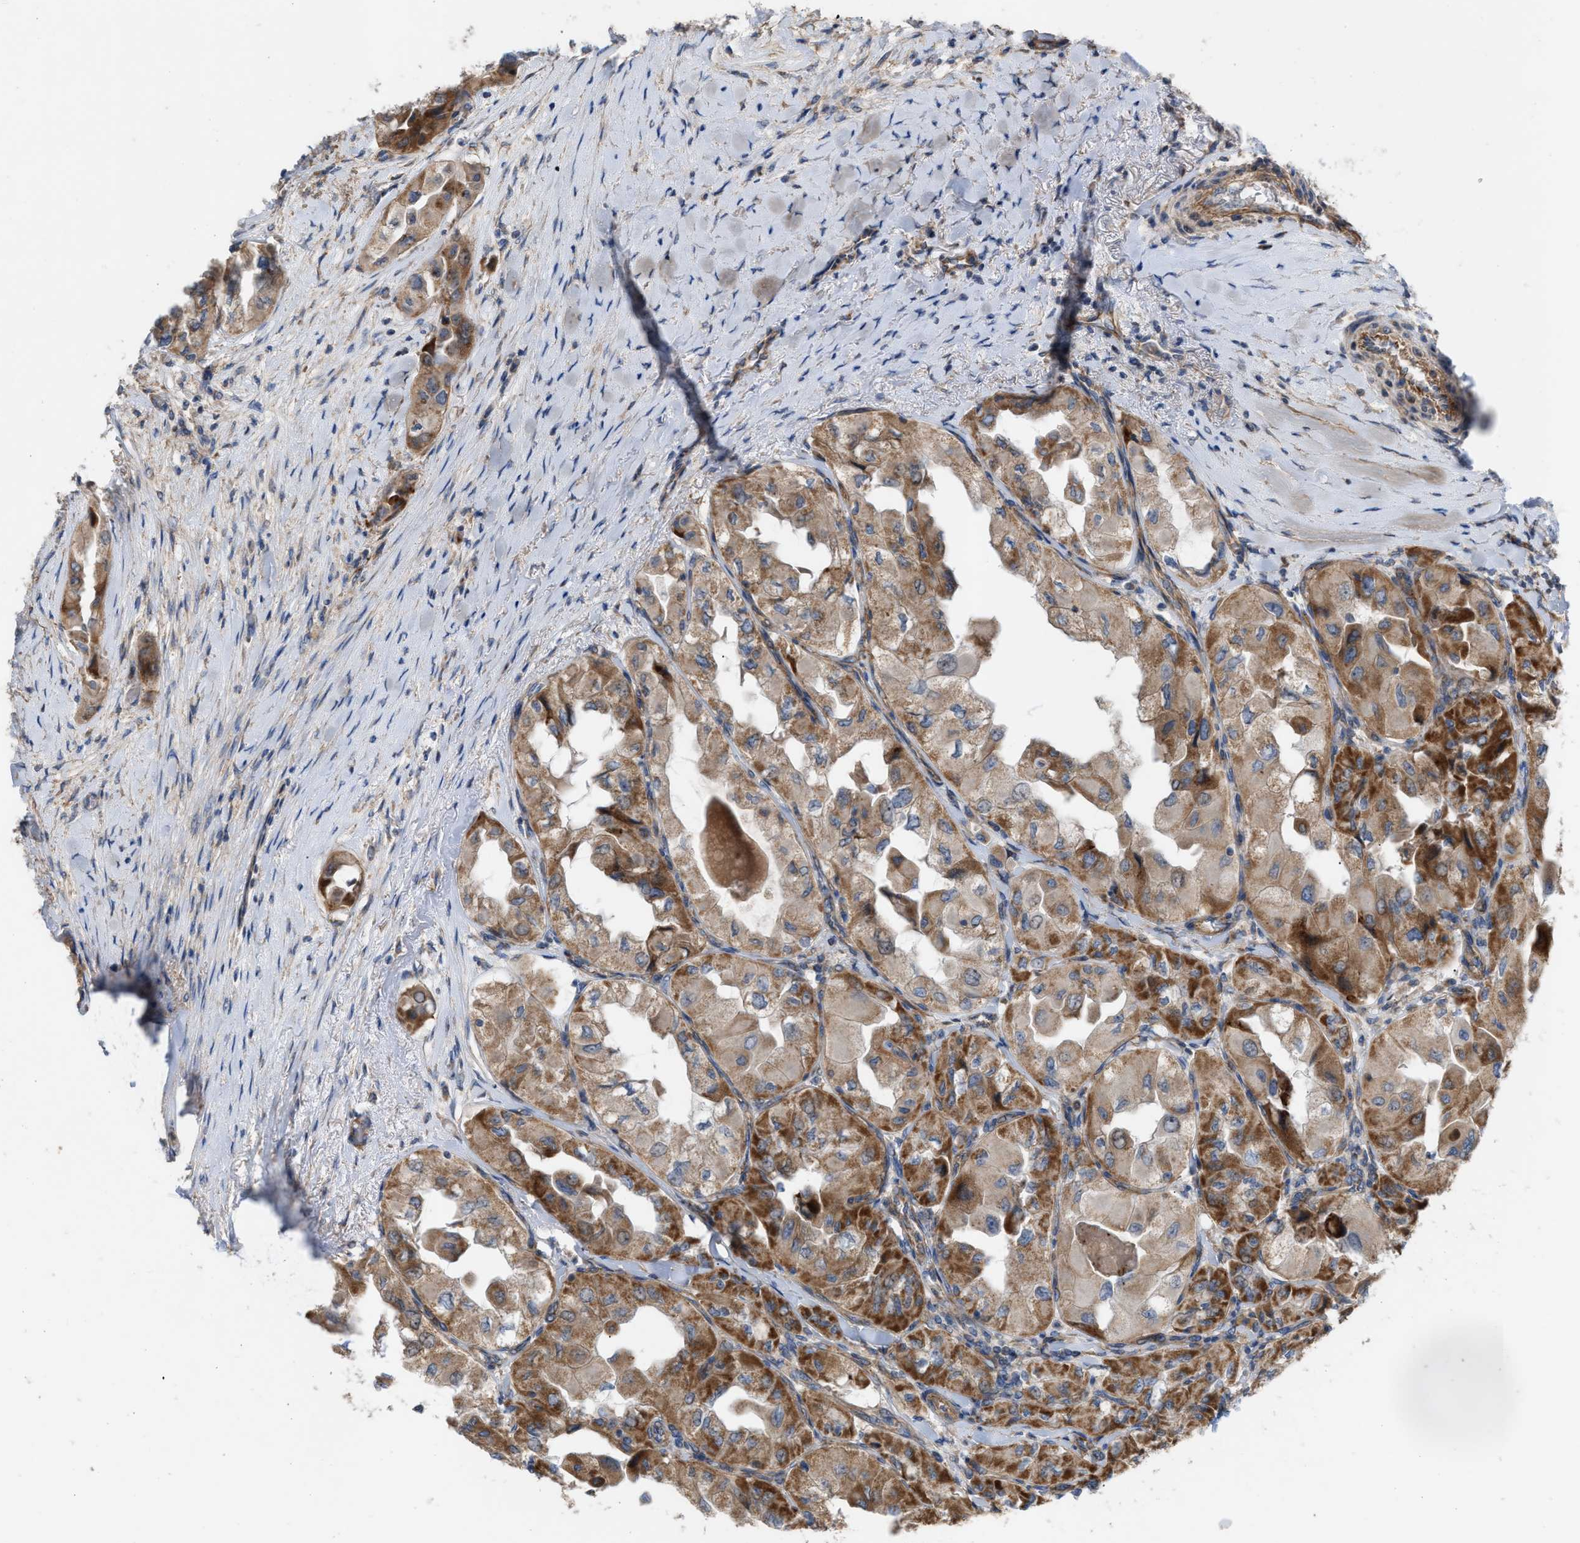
{"staining": {"intensity": "moderate", "quantity": ">75%", "location": "cytoplasmic/membranous"}, "tissue": "thyroid cancer", "cell_type": "Tumor cells", "image_type": "cancer", "snomed": [{"axis": "morphology", "description": "Papillary adenocarcinoma, NOS"}, {"axis": "topography", "description": "Thyroid gland"}], "caption": "Brown immunohistochemical staining in human thyroid cancer (papillary adenocarcinoma) reveals moderate cytoplasmic/membranous positivity in about >75% of tumor cells.", "gene": "OXSM", "patient": {"sex": "female", "age": 59}}